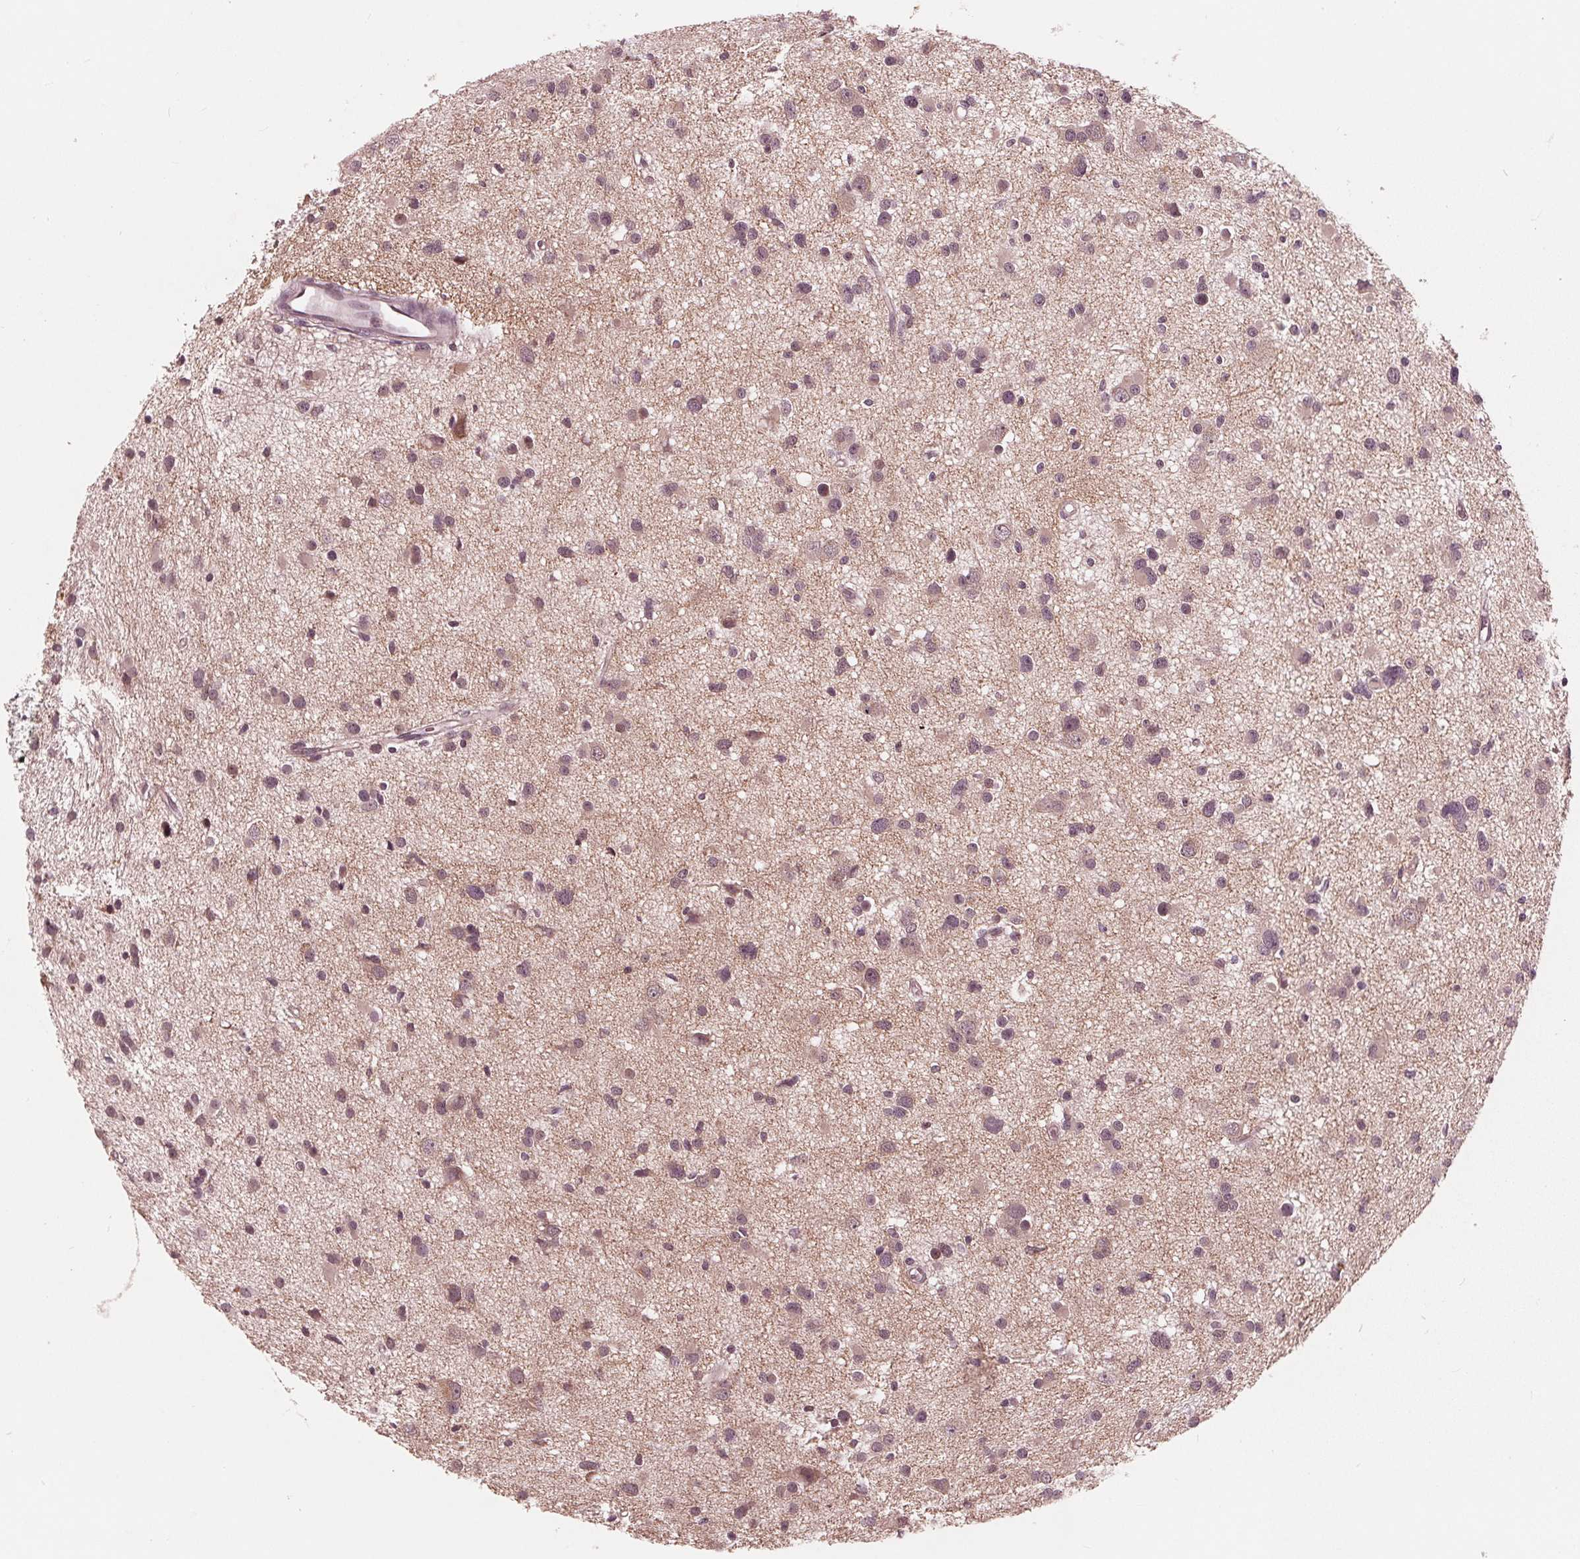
{"staining": {"intensity": "weak", "quantity": "<25%", "location": "cytoplasmic/membranous"}, "tissue": "glioma", "cell_type": "Tumor cells", "image_type": "cancer", "snomed": [{"axis": "morphology", "description": "Glioma, malignant, High grade"}, {"axis": "topography", "description": "Brain"}], "caption": "High power microscopy photomicrograph of an immunohistochemistry micrograph of glioma, revealing no significant expression in tumor cells.", "gene": "UBALD1", "patient": {"sex": "male", "age": 54}}